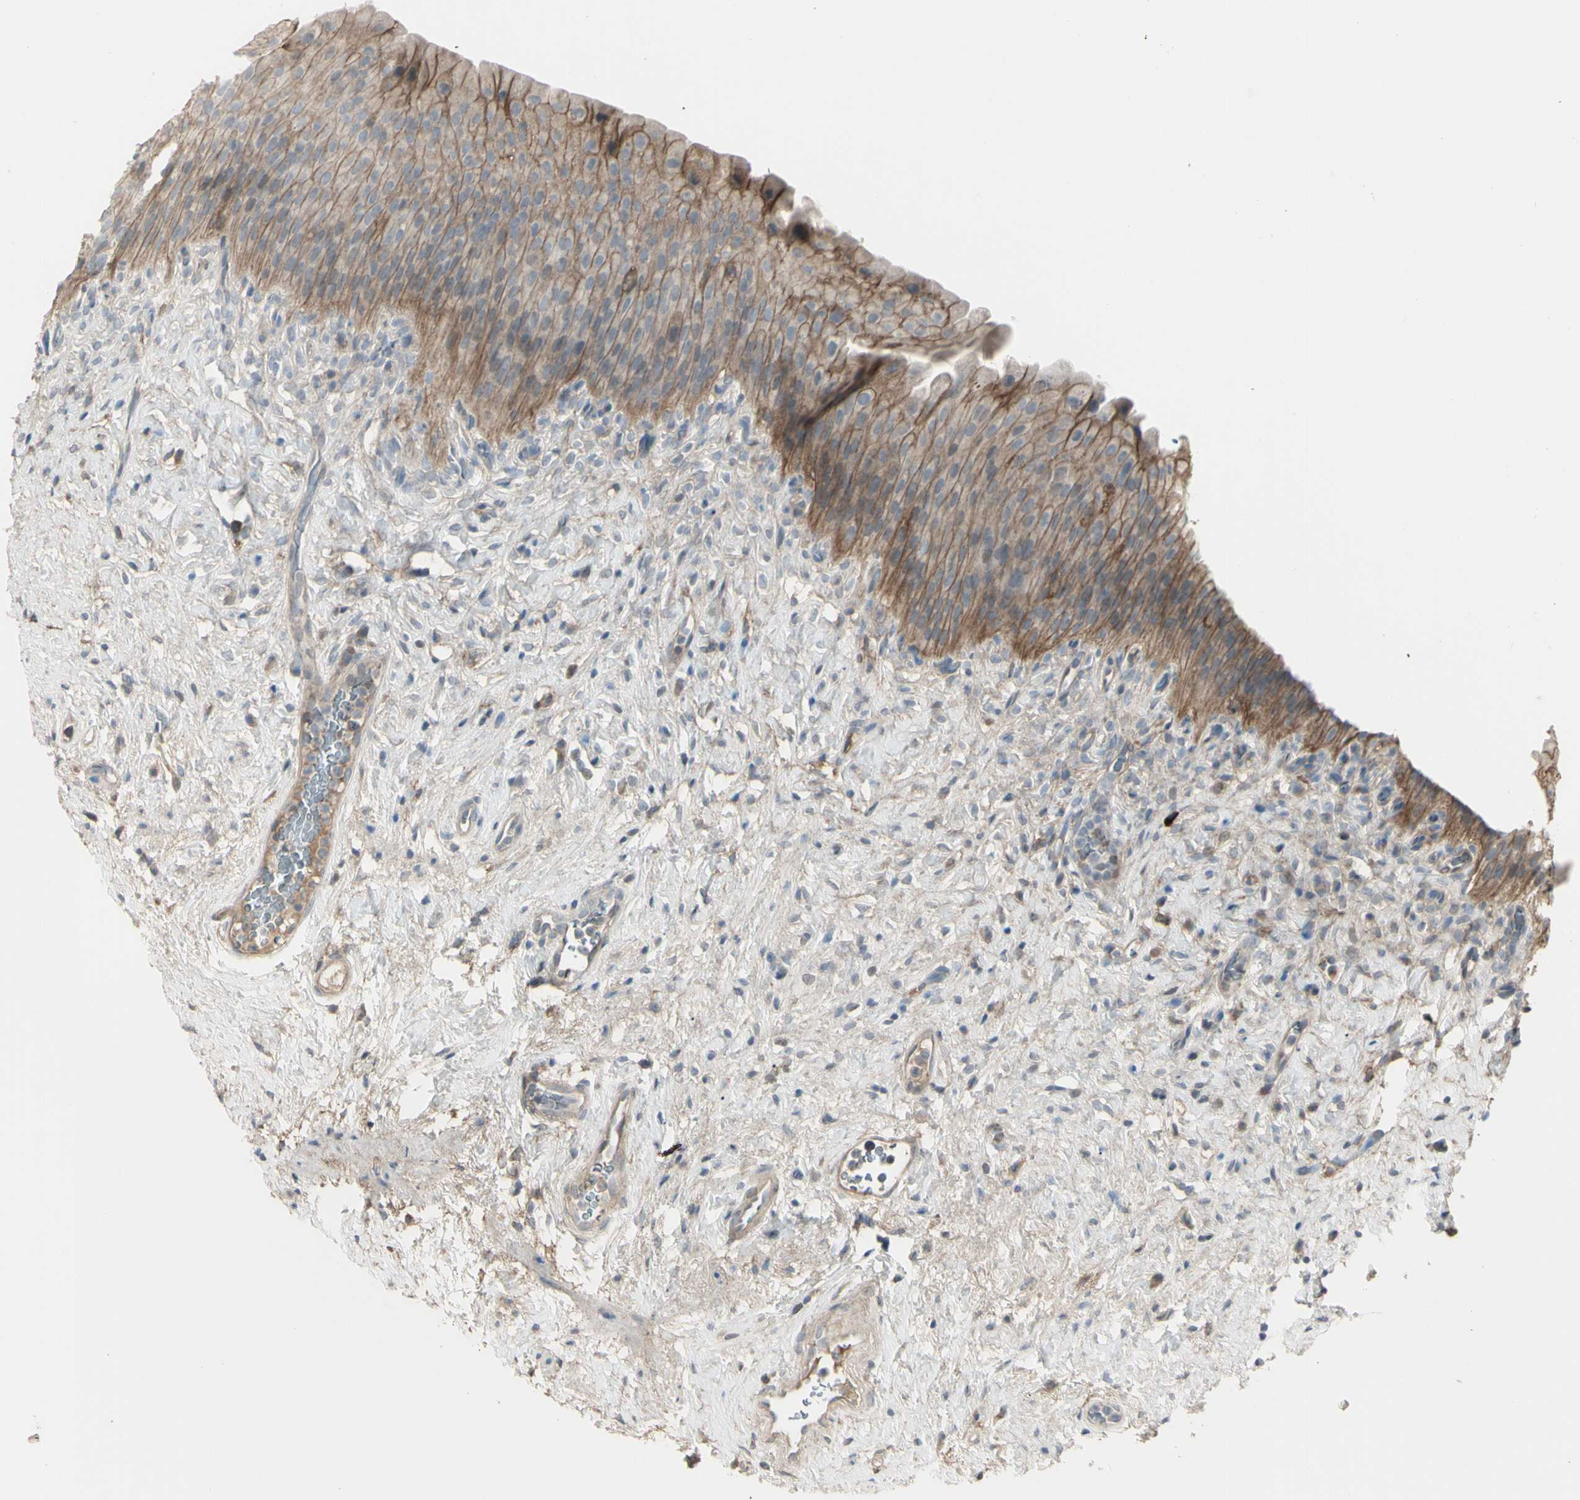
{"staining": {"intensity": "moderate", "quantity": ">75%", "location": "cytoplasmic/membranous"}, "tissue": "urinary bladder", "cell_type": "Urothelial cells", "image_type": "normal", "snomed": [{"axis": "morphology", "description": "Normal tissue, NOS"}, {"axis": "morphology", "description": "Urothelial carcinoma, High grade"}, {"axis": "topography", "description": "Urinary bladder"}], "caption": "Brown immunohistochemical staining in unremarkable human urinary bladder shows moderate cytoplasmic/membranous staining in about >75% of urothelial cells. The protein of interest is shown in brown color, while the nuclei are stained blue.", "gene": "CD276", "patient": {"sex": "male", "age": 46}}